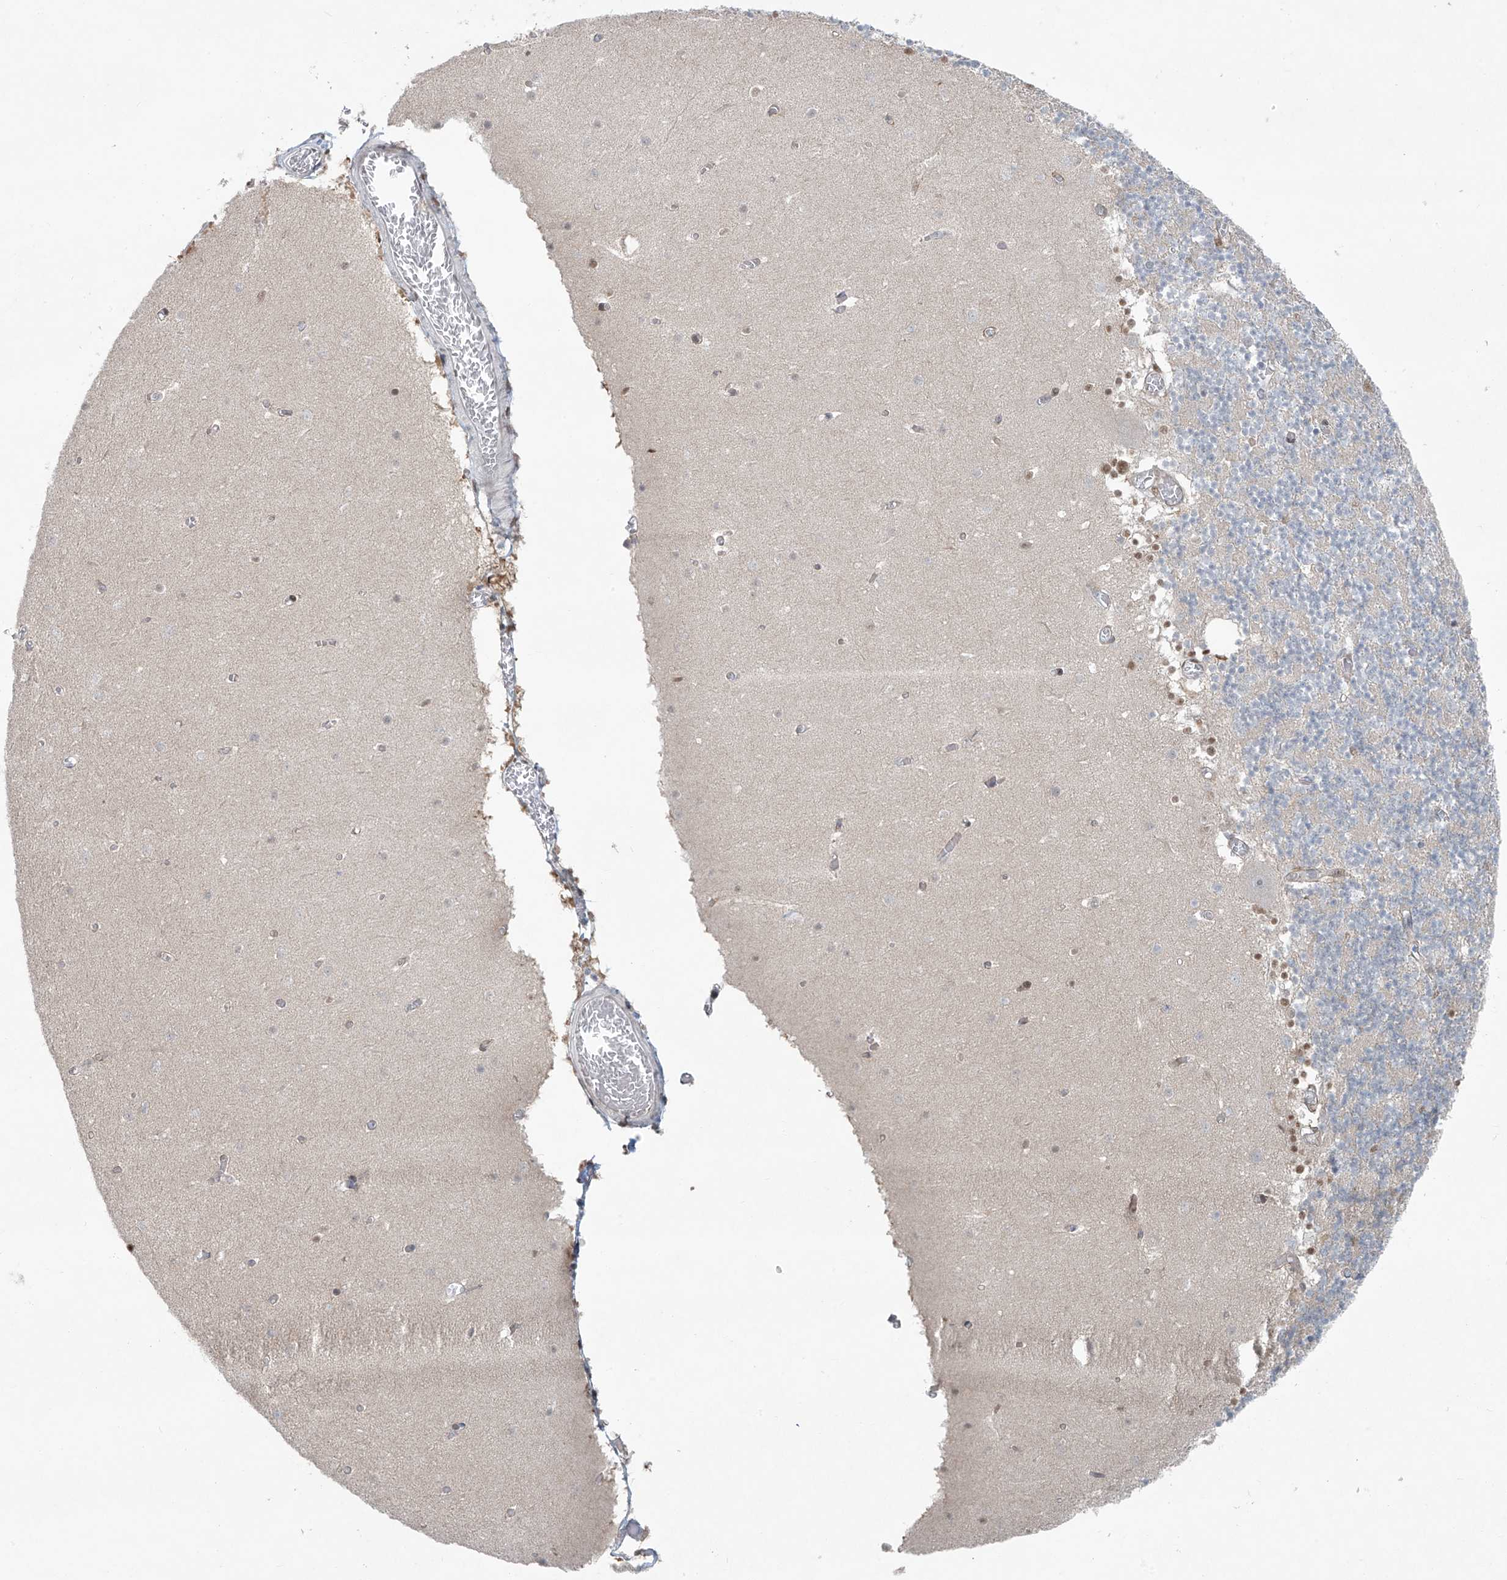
{"staining": {"intensity": "negative", "quantity": "none", "location": "none"}, "tissue": "cerebellum", "cell_type": "Cells in granular layer", "image_type": "normal", "snomed": [{"axis": "morphology", "description": "Normal tissue, NOS"}, {"axis": "topography", "description": "Cerebellum"}], "caption": "DAB immunohistochemical staining of normal human cerebellum demonstrates no significant expression in cells in granular layer.", "gene": "PPAT", "patient": {"sex": "female", "age": 28}}